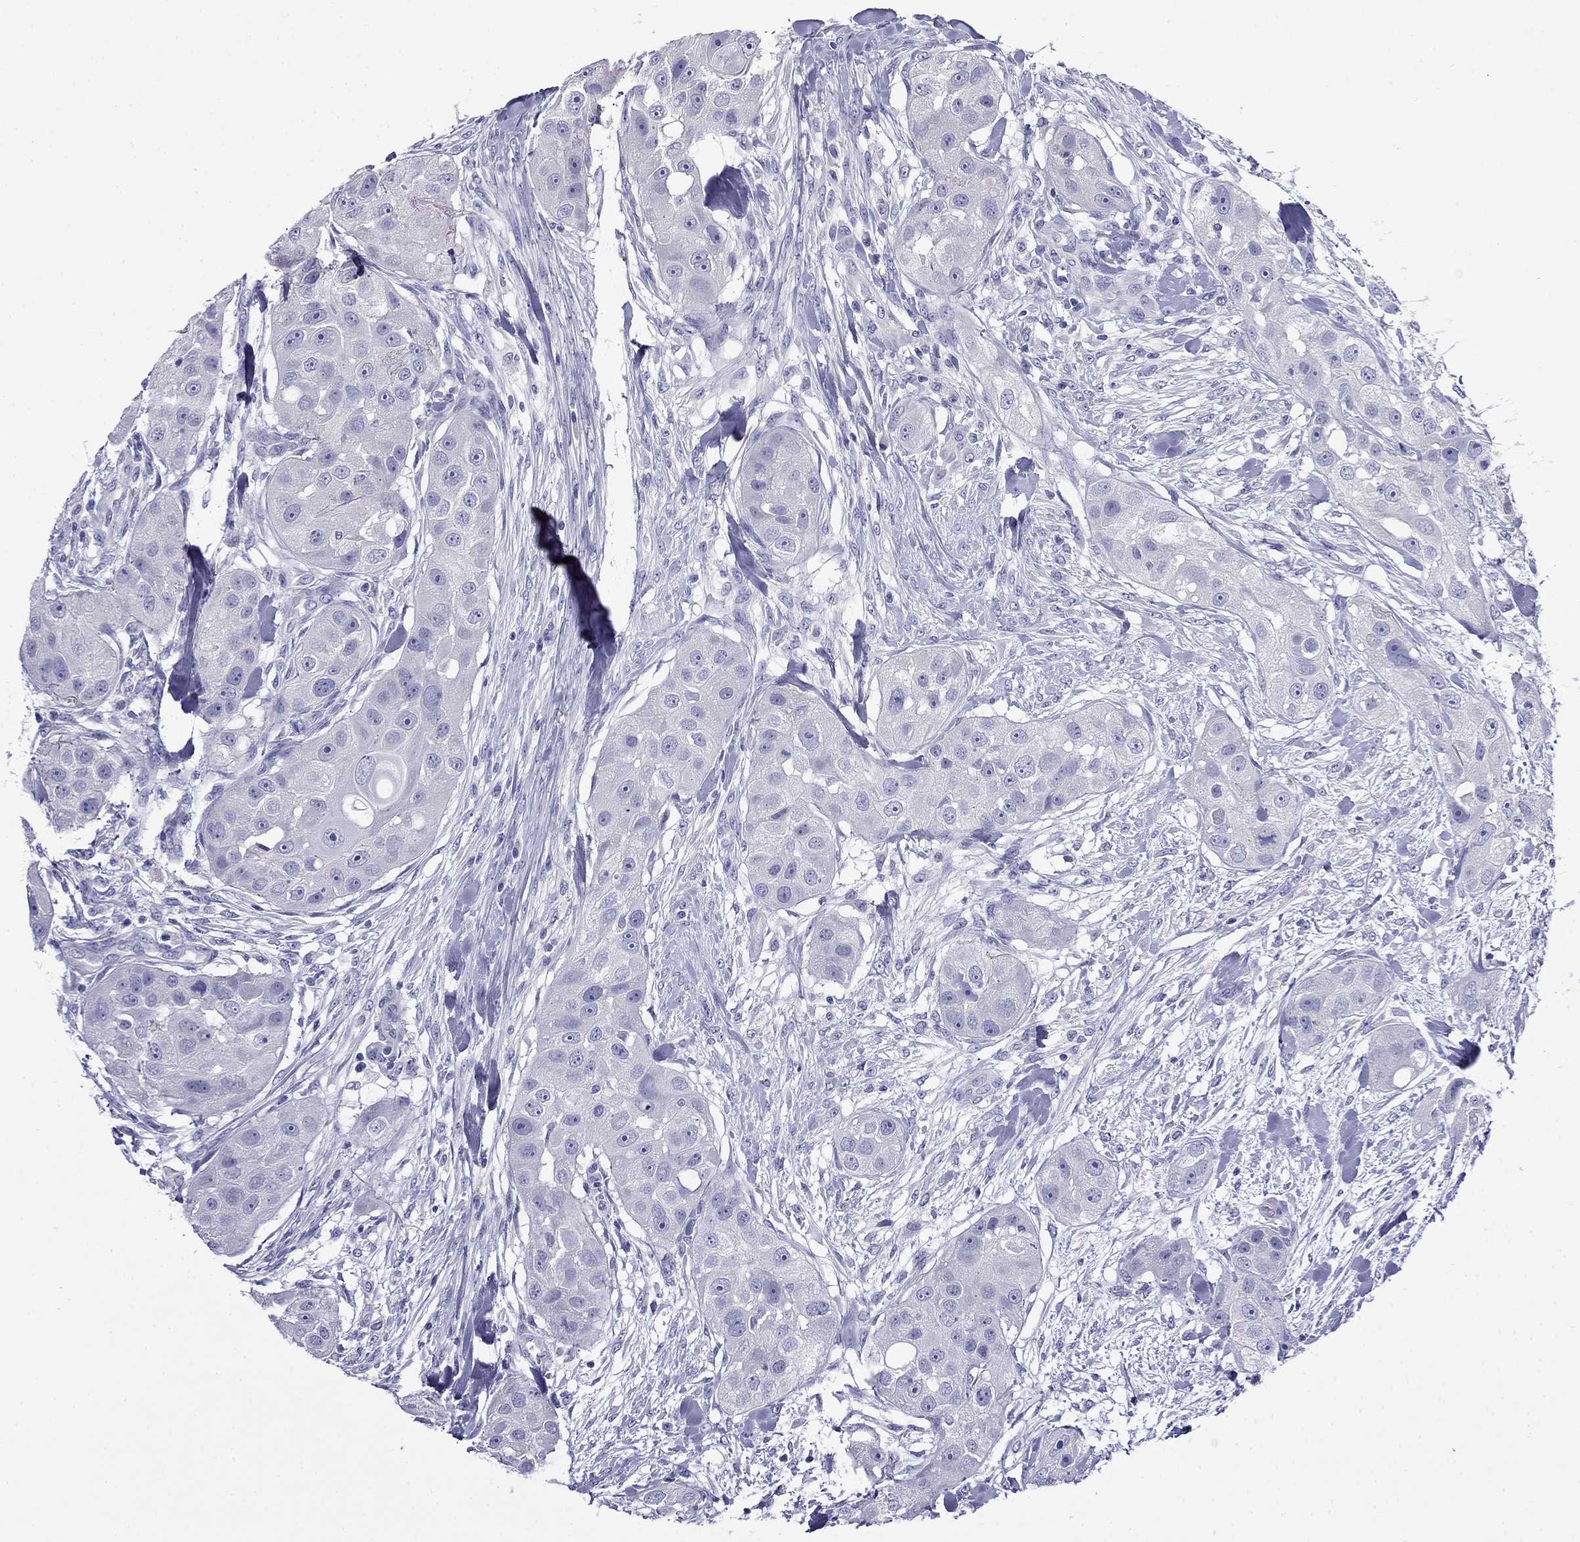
{"staining": {"intensity": "negative", "quantity": "none", "location": "none"}, "tissue": "head and neck cancer", "cell_type": "Tumor cells", "image_type": "cancer", "snomed": [{"axis": "morphology", "description": "Squamous cell carcinoma, NOS"}, {"axis": "topography", "description": "Head-Neck"}], "caption": "An immunohistochemistry (IHC) photomicrograph of head and neck cancer (squamous cell carcinoma) is shown. There is no staining in tumor cells of head and neck cancer (squamous cell carcinoma). (DAB (3,3'-diaminobenzidine) immunohistochemistry with hematoxylin counter stain).", "gene": "MYO15A", "patient": {"sex": "male", "age": 51}}